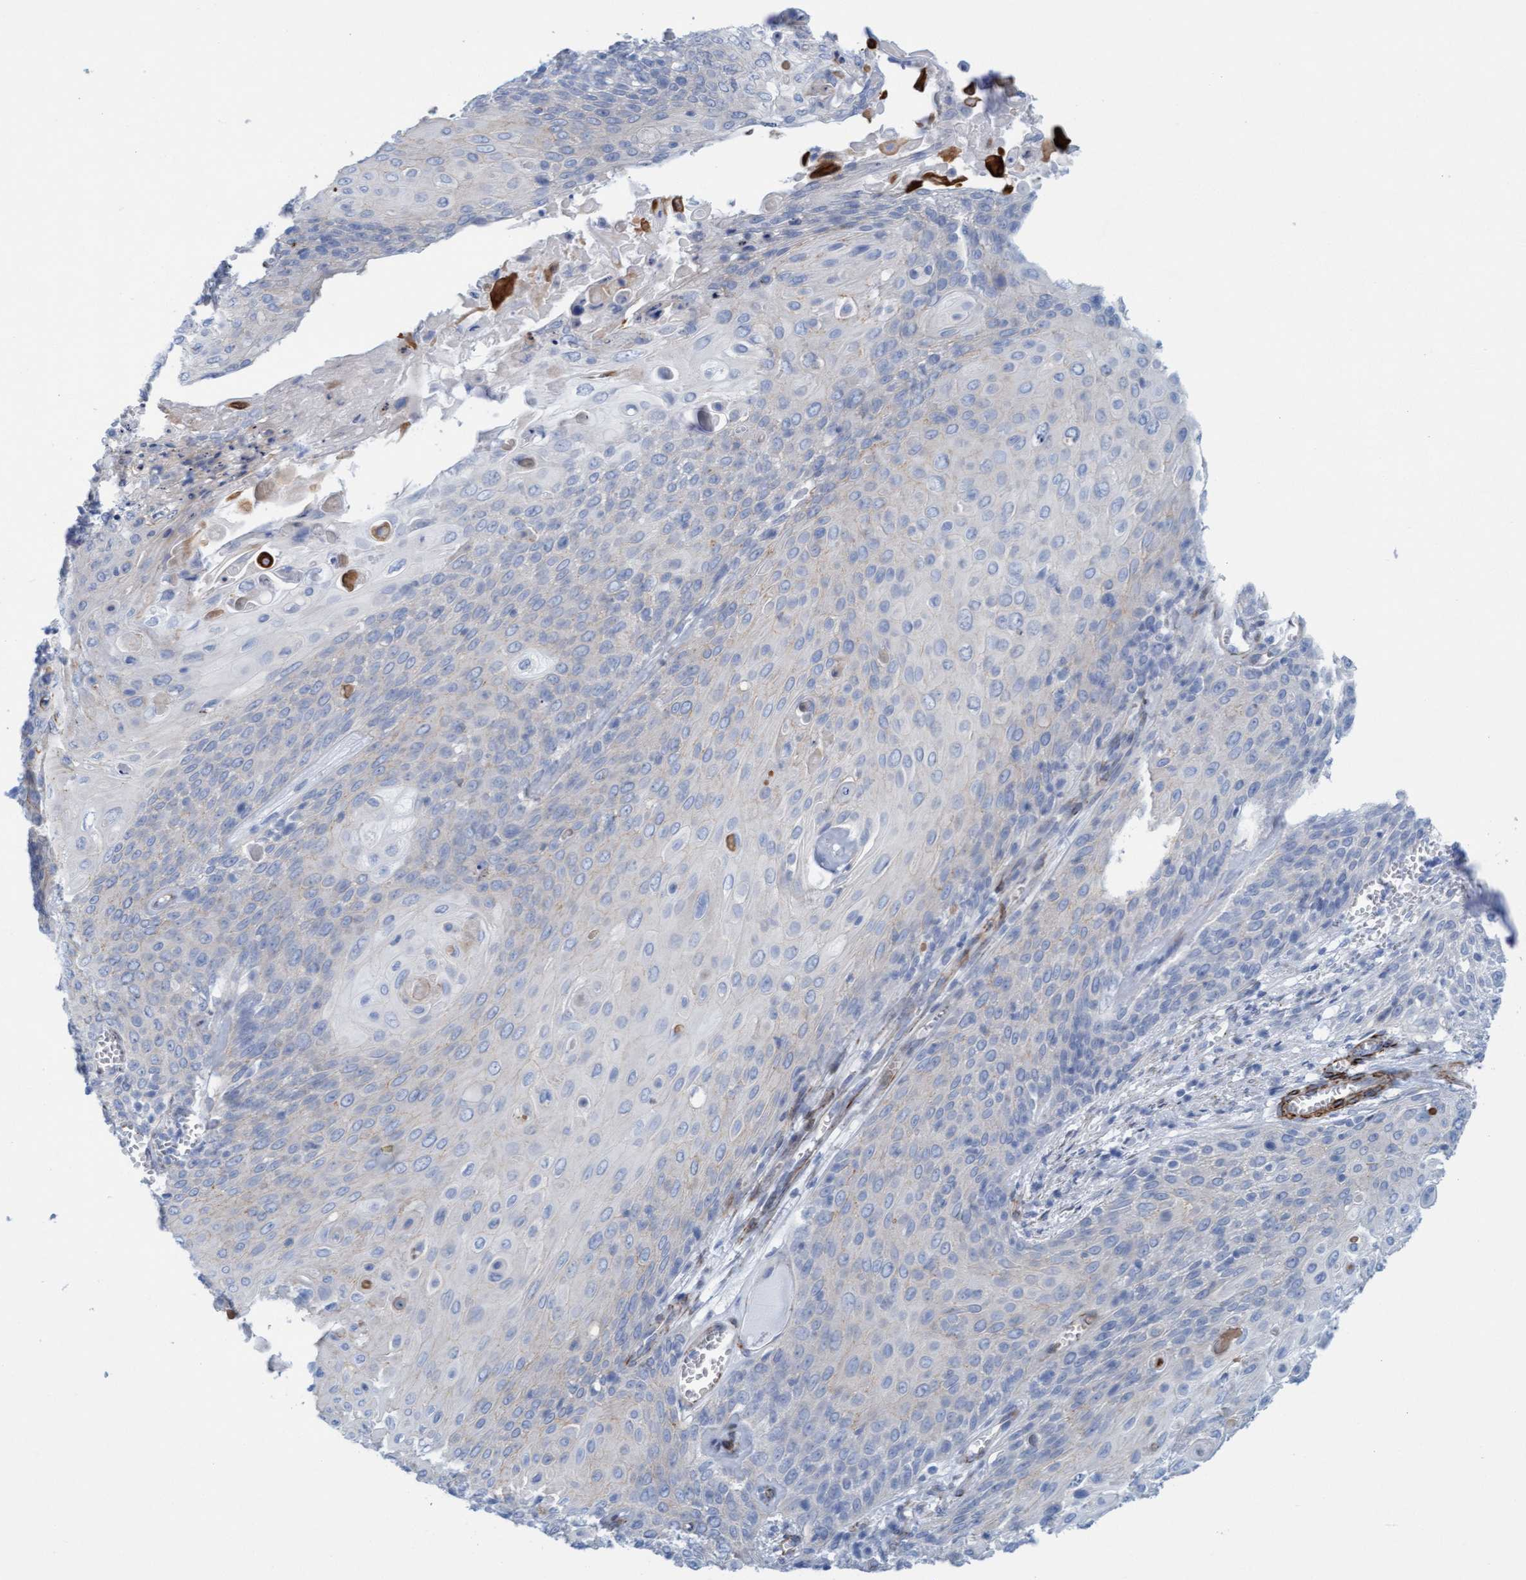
{"staining": {"intensity": "negative", "quantity": "none", "location": "none"}, "tissue": "cervical cancer", "cell_type": "Tumor cells", "image_type": "cancer", "snomed": [{"axis": "morphology", "description": "Squamous cell carcinoma, NOS"}, {"axis": "topography", "description": "Cervix"}], "caption": "An image of cervical squamous cell carcinoma stained for a protein reveals no brown staining in tumor cells. (Brightfield microscopy of DAB immunohistochemistry (IHC) at high magnification).", "gene": "MTFR1", "patient": {"sex": "female", "age": 39}}